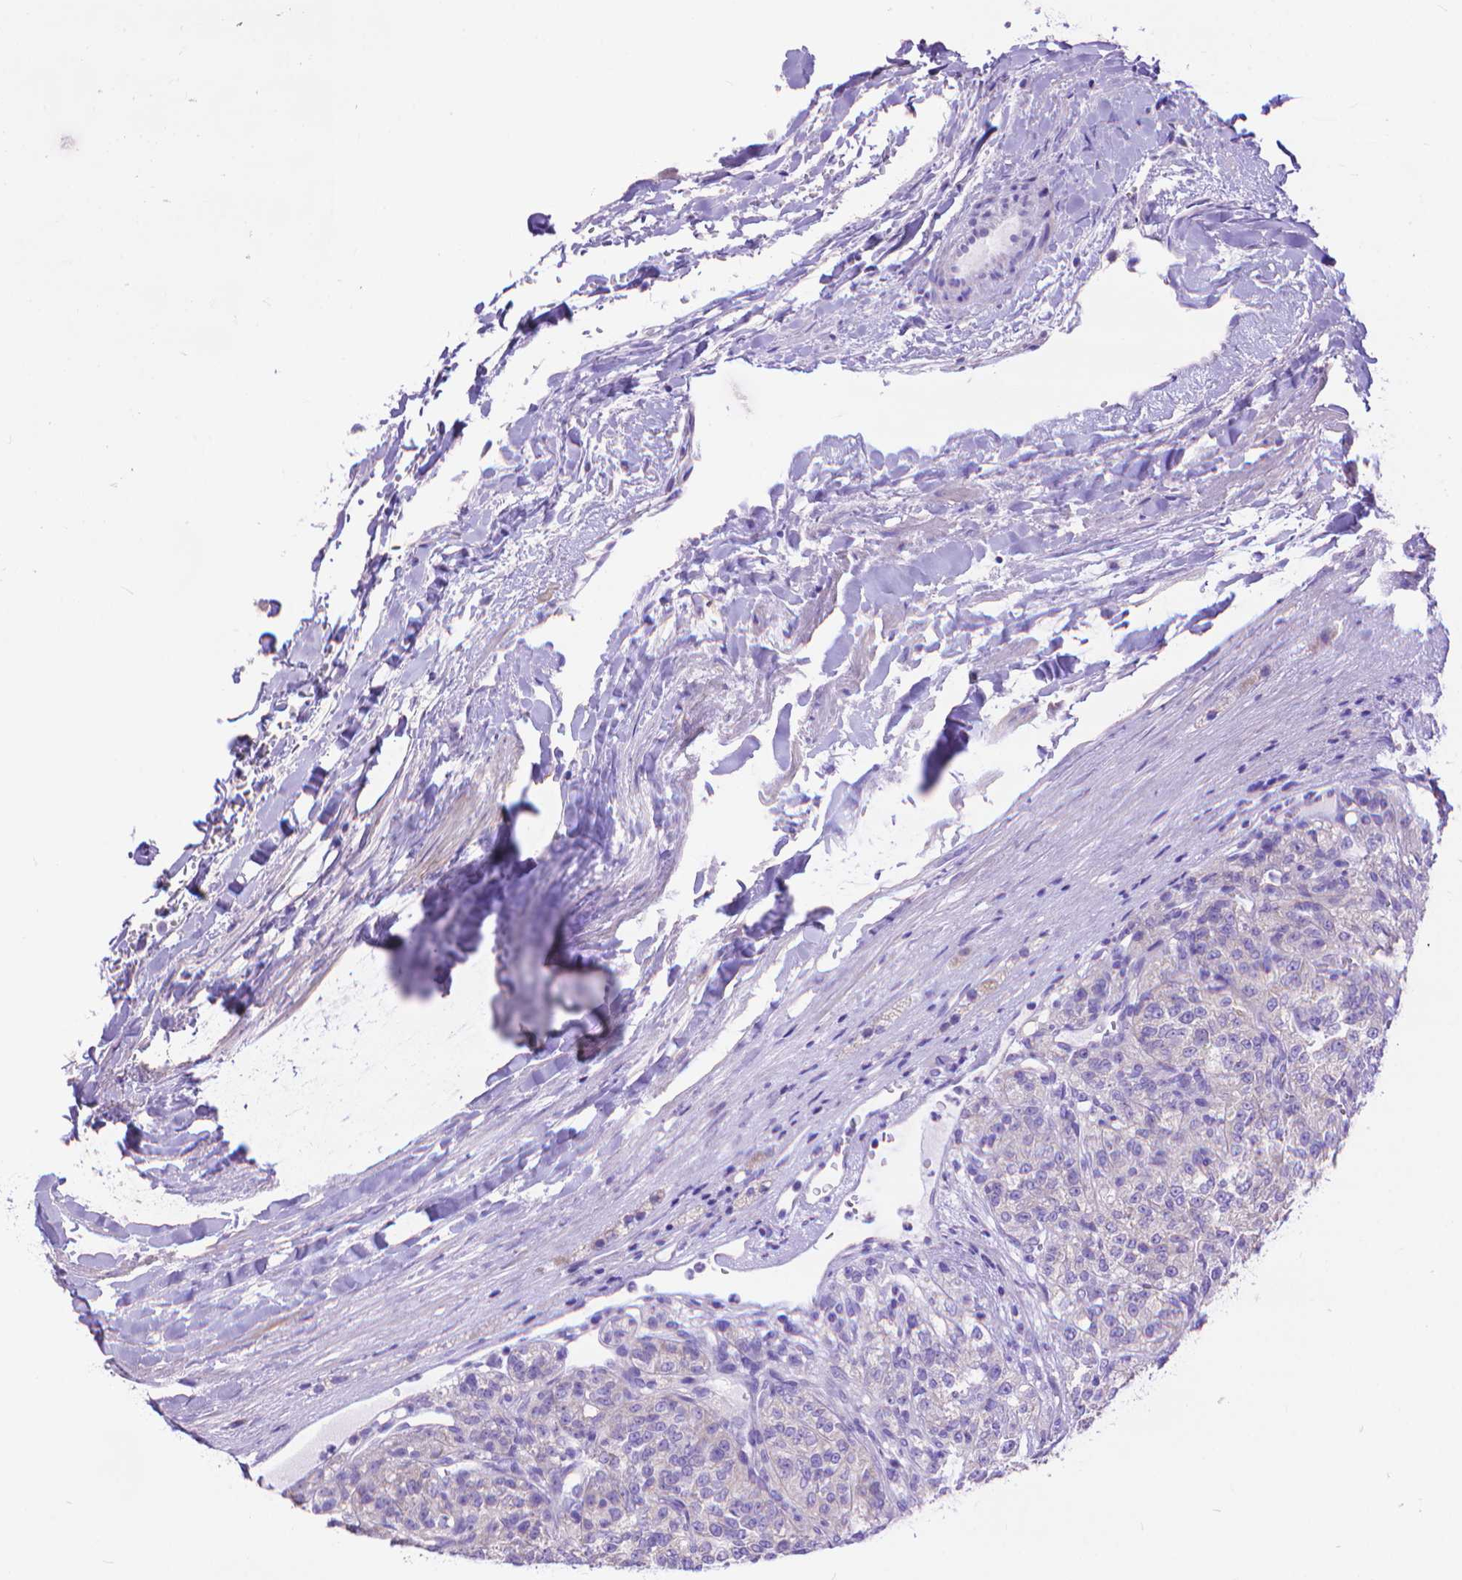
{"staining": {"intensity": "negative", "quantity": "none", "location": "none"}, "tissue": "renal cancer", "cell_type": "Tumor cells", "image_type": "cancer", "snomed": [{"axis": "morphology", "description": "Adenocarcinoma, NOS"}, {"axis": "topography", "description": "Kidney"}], "caption": "Immunohistochemistry (IHC) micrograph of neoplastic tissue: human renal cancer stained with DAB exhibits no significant protein expression in tumor cells.", "gene": "DHRS2", "patient": {"sex": "female", "age": 63}}